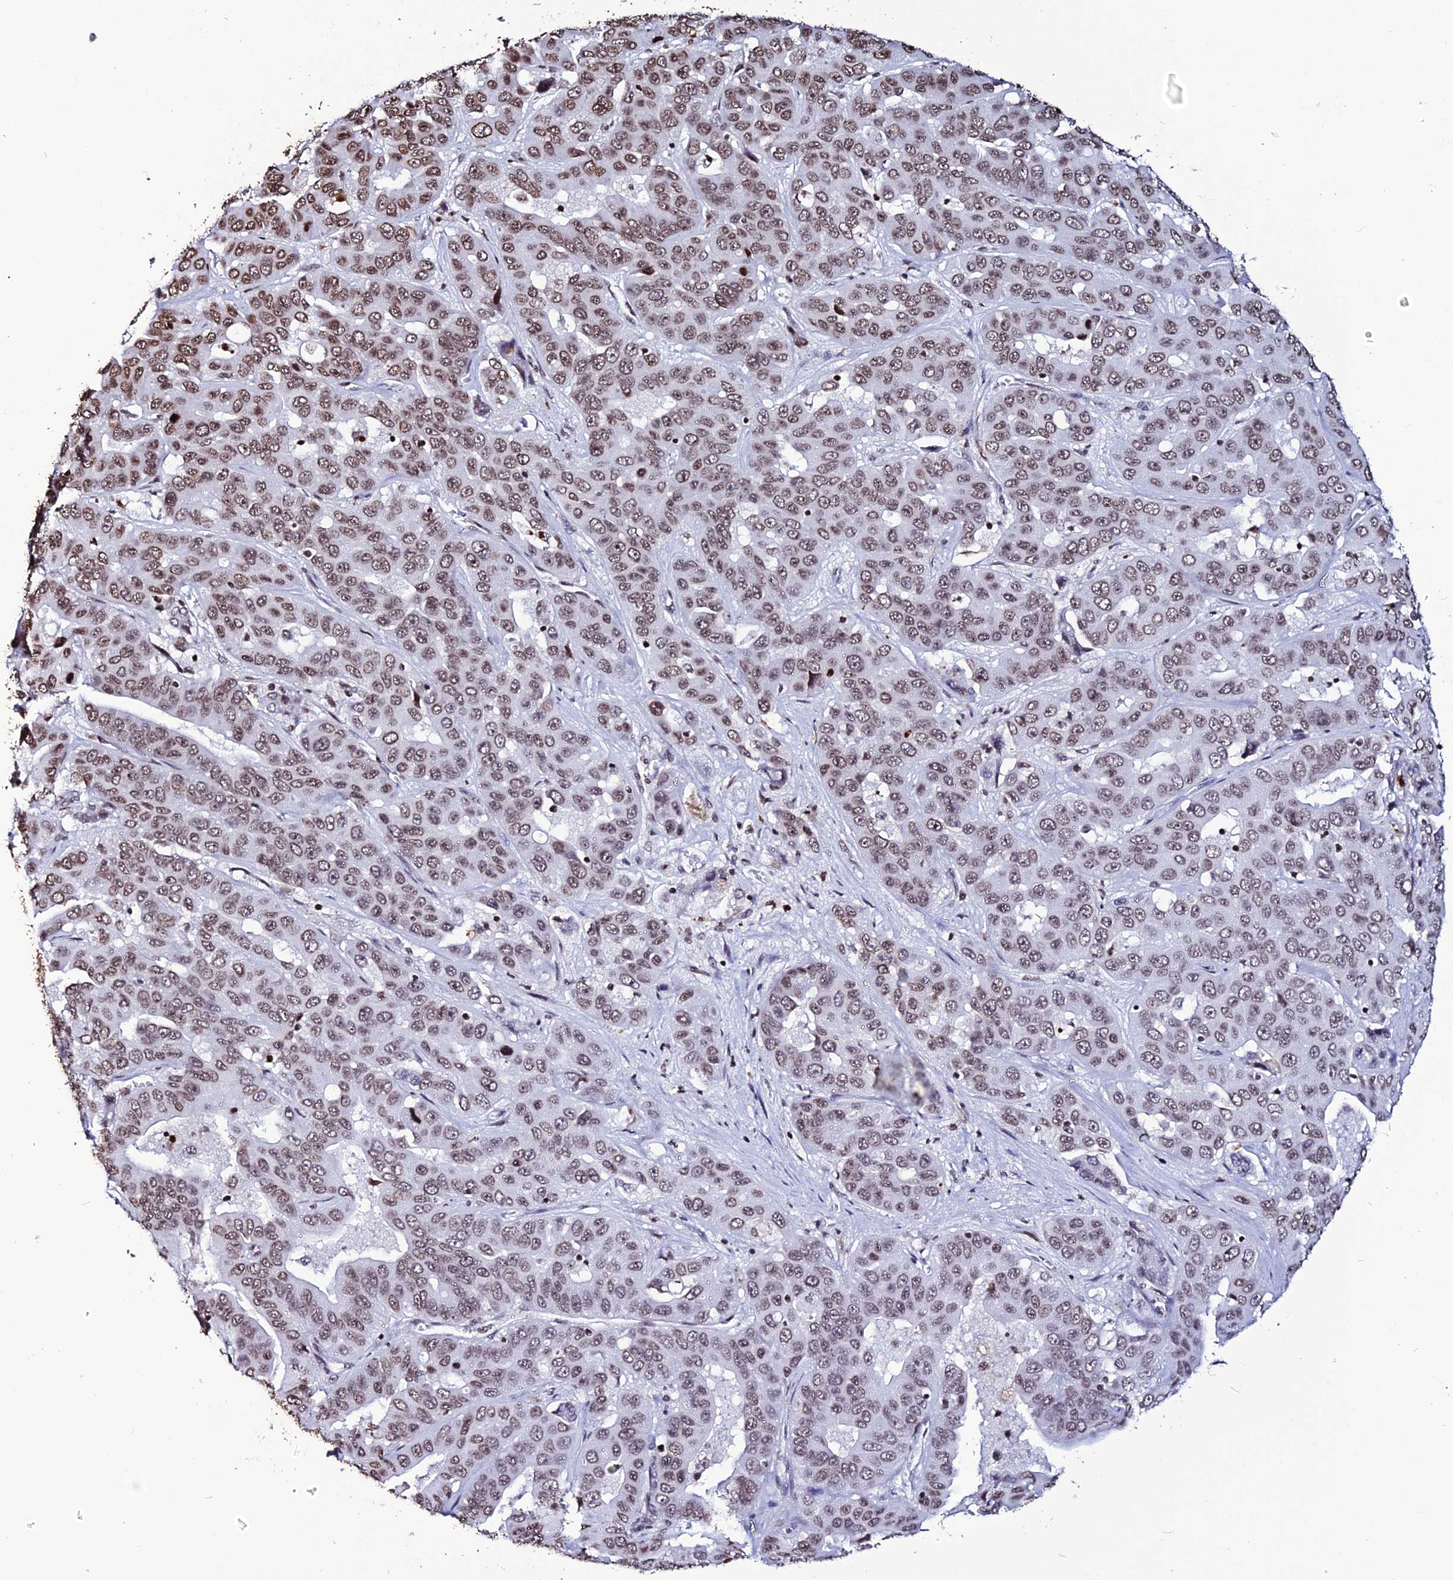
{"staining": {"intensity": "moderate", "quantity": ">75%", "location": "nuclear"}, "tissue": "liver cancer", "cell_type": "Tumor cells", "image_type": "cancer", "snomed": [{"axis": "morphology", "description": "Cholangiocarcinoma"}, {"axis": "topography", "description": "Liver"}], "caption": "A high-resolution histopathology image shows IHC staining of liver cholangiocarcinoma, which demonstrates moderate nuclear positivity in approximately >75% of tumor cells.", "gene": "MACROH2A2", "patient": {"sex": "female", "age": 52}}